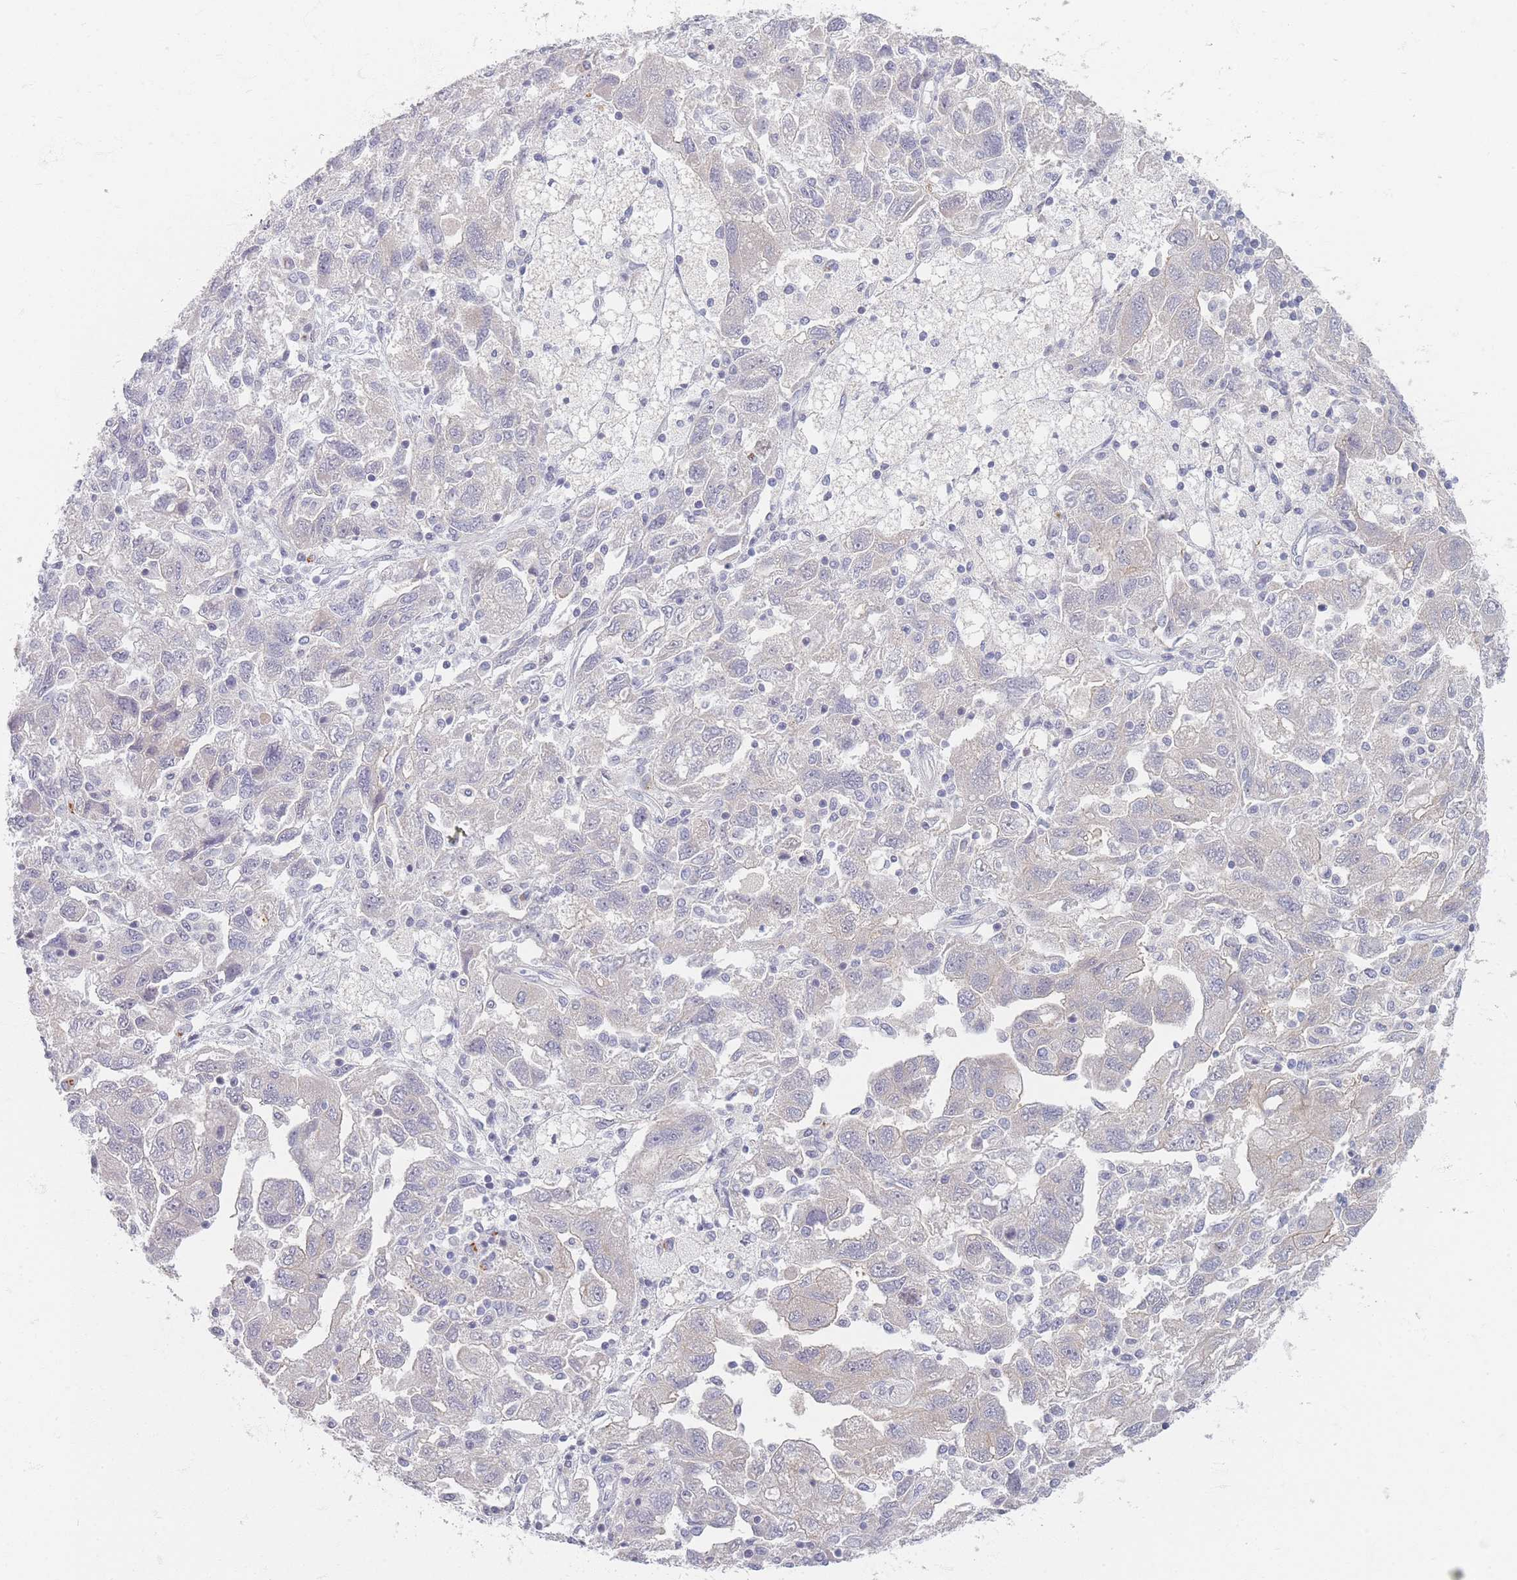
{"staining": {"intensity": "negative", "quantity": "none", "location": "none"}, "tissue": "ovarian cancer", "cell_type": "Tumor cells", "image_type": "cancer", "snomed": [{"axis": "morphology", "description": "Carcinoma, NOS"}, {"axis": "morphology", "description": "Cystadenocarcinoma, serous, NOS"}, {"axis": "topography", "description": "Ovary"}], "caption": "Tumor cells are negative for protein expression in human ovarian carcinoma. (Brightfield microscopy of DAB immunohistochemistry (IHC) at high magnification).", "gene": "TMOD1", "patient": {"sex": "female", "age": 69}}